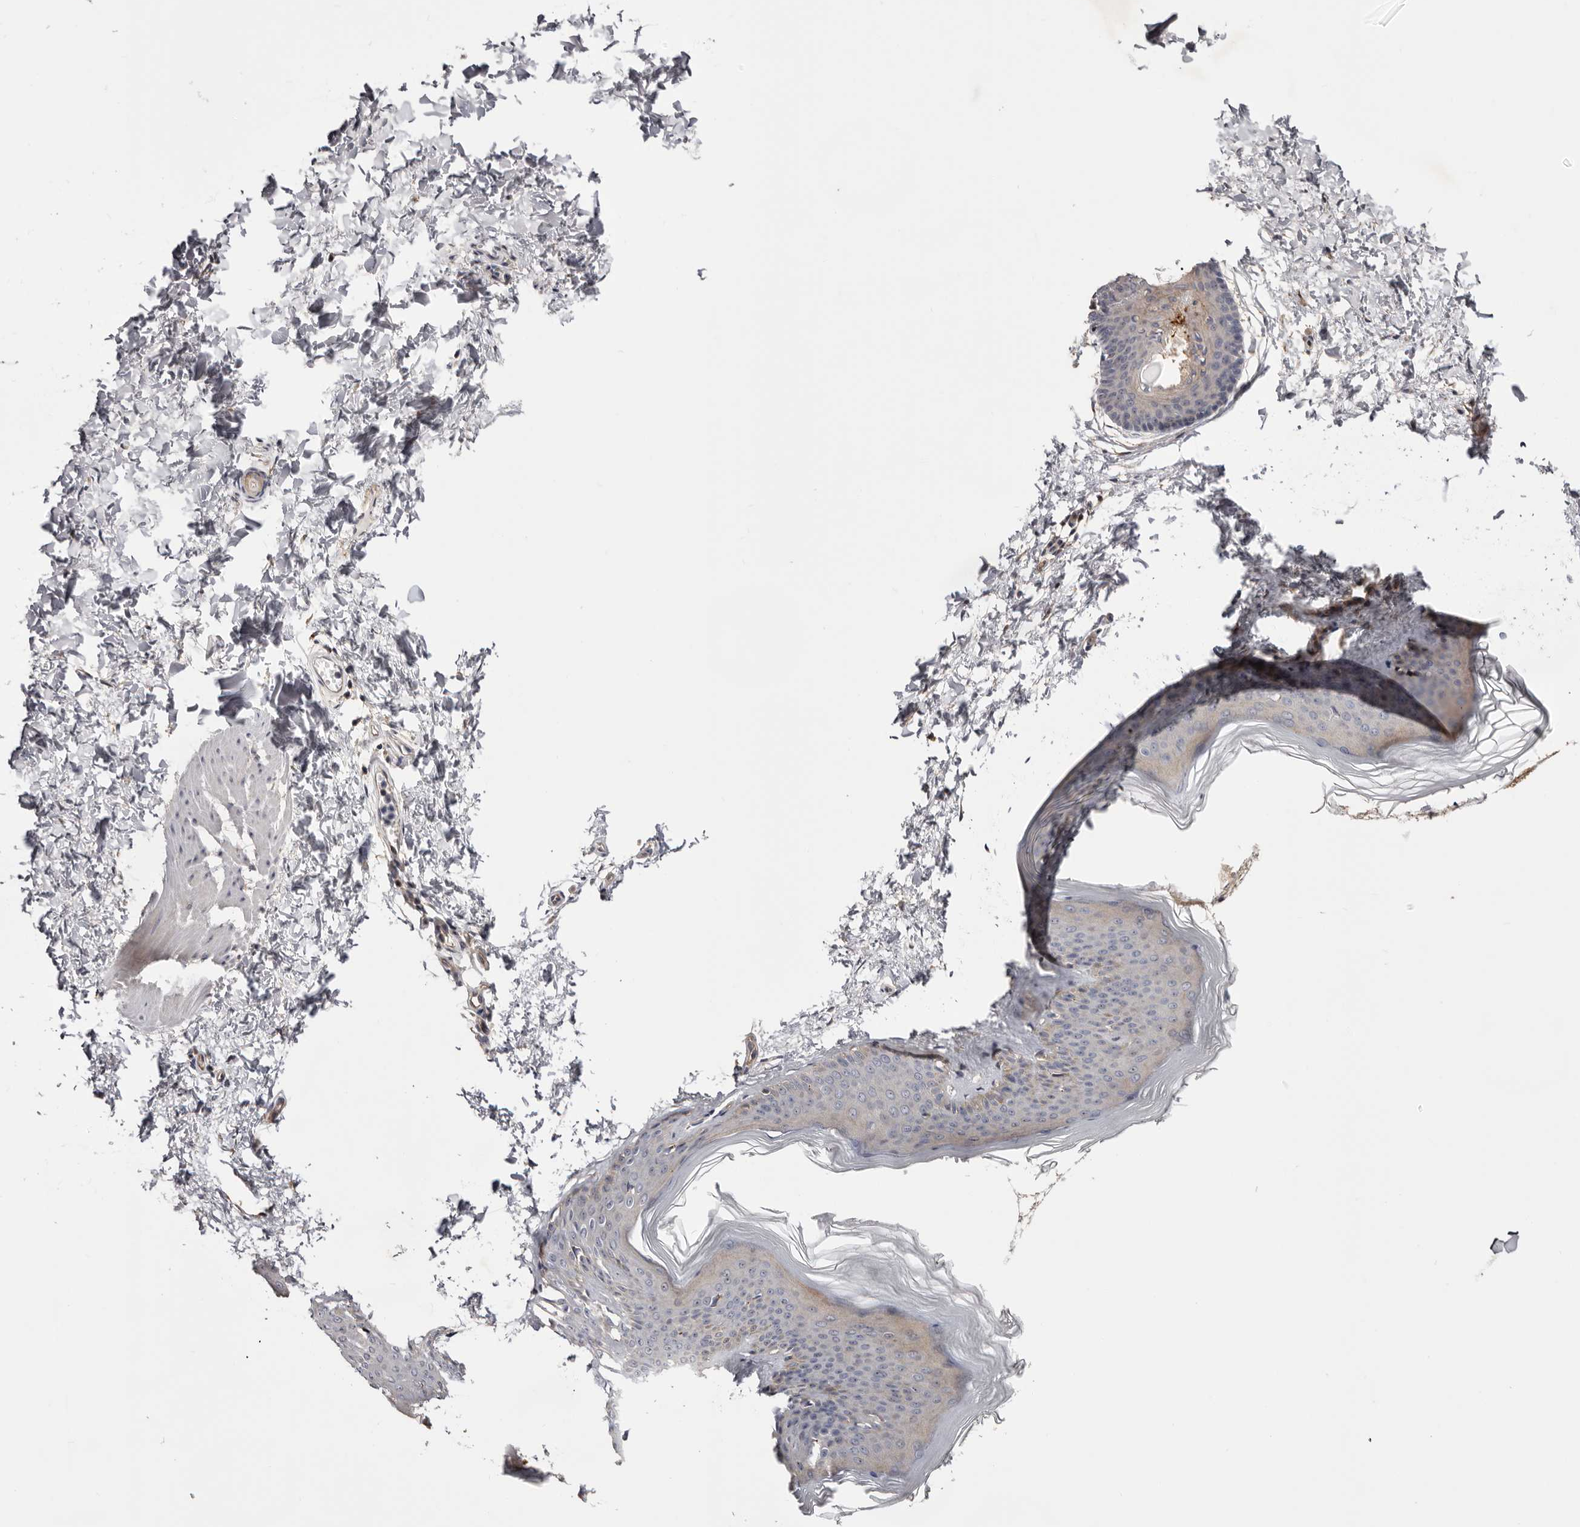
{"staining": {"intensity": "moderate", "quantity": ">75%", "location": "cytoplasmic/membranous"}, "tissue": "skin", "cell_type": "Fibroblasts", "image_type": "normal", "snomed": [{"axis": "morphology", "description": "Normal tissue, NOS"}, {"axis": "topography", "description": "Skin"}], "caption": "An image of human skin stained for a protein displays moderate cytoplasmic/membranous brown staining in fibroblasts. (Brightfield microscopy of DAB IHC at high magnification).", "gene": "PANK4", "patient": {"sex": "female", "age": 27}}